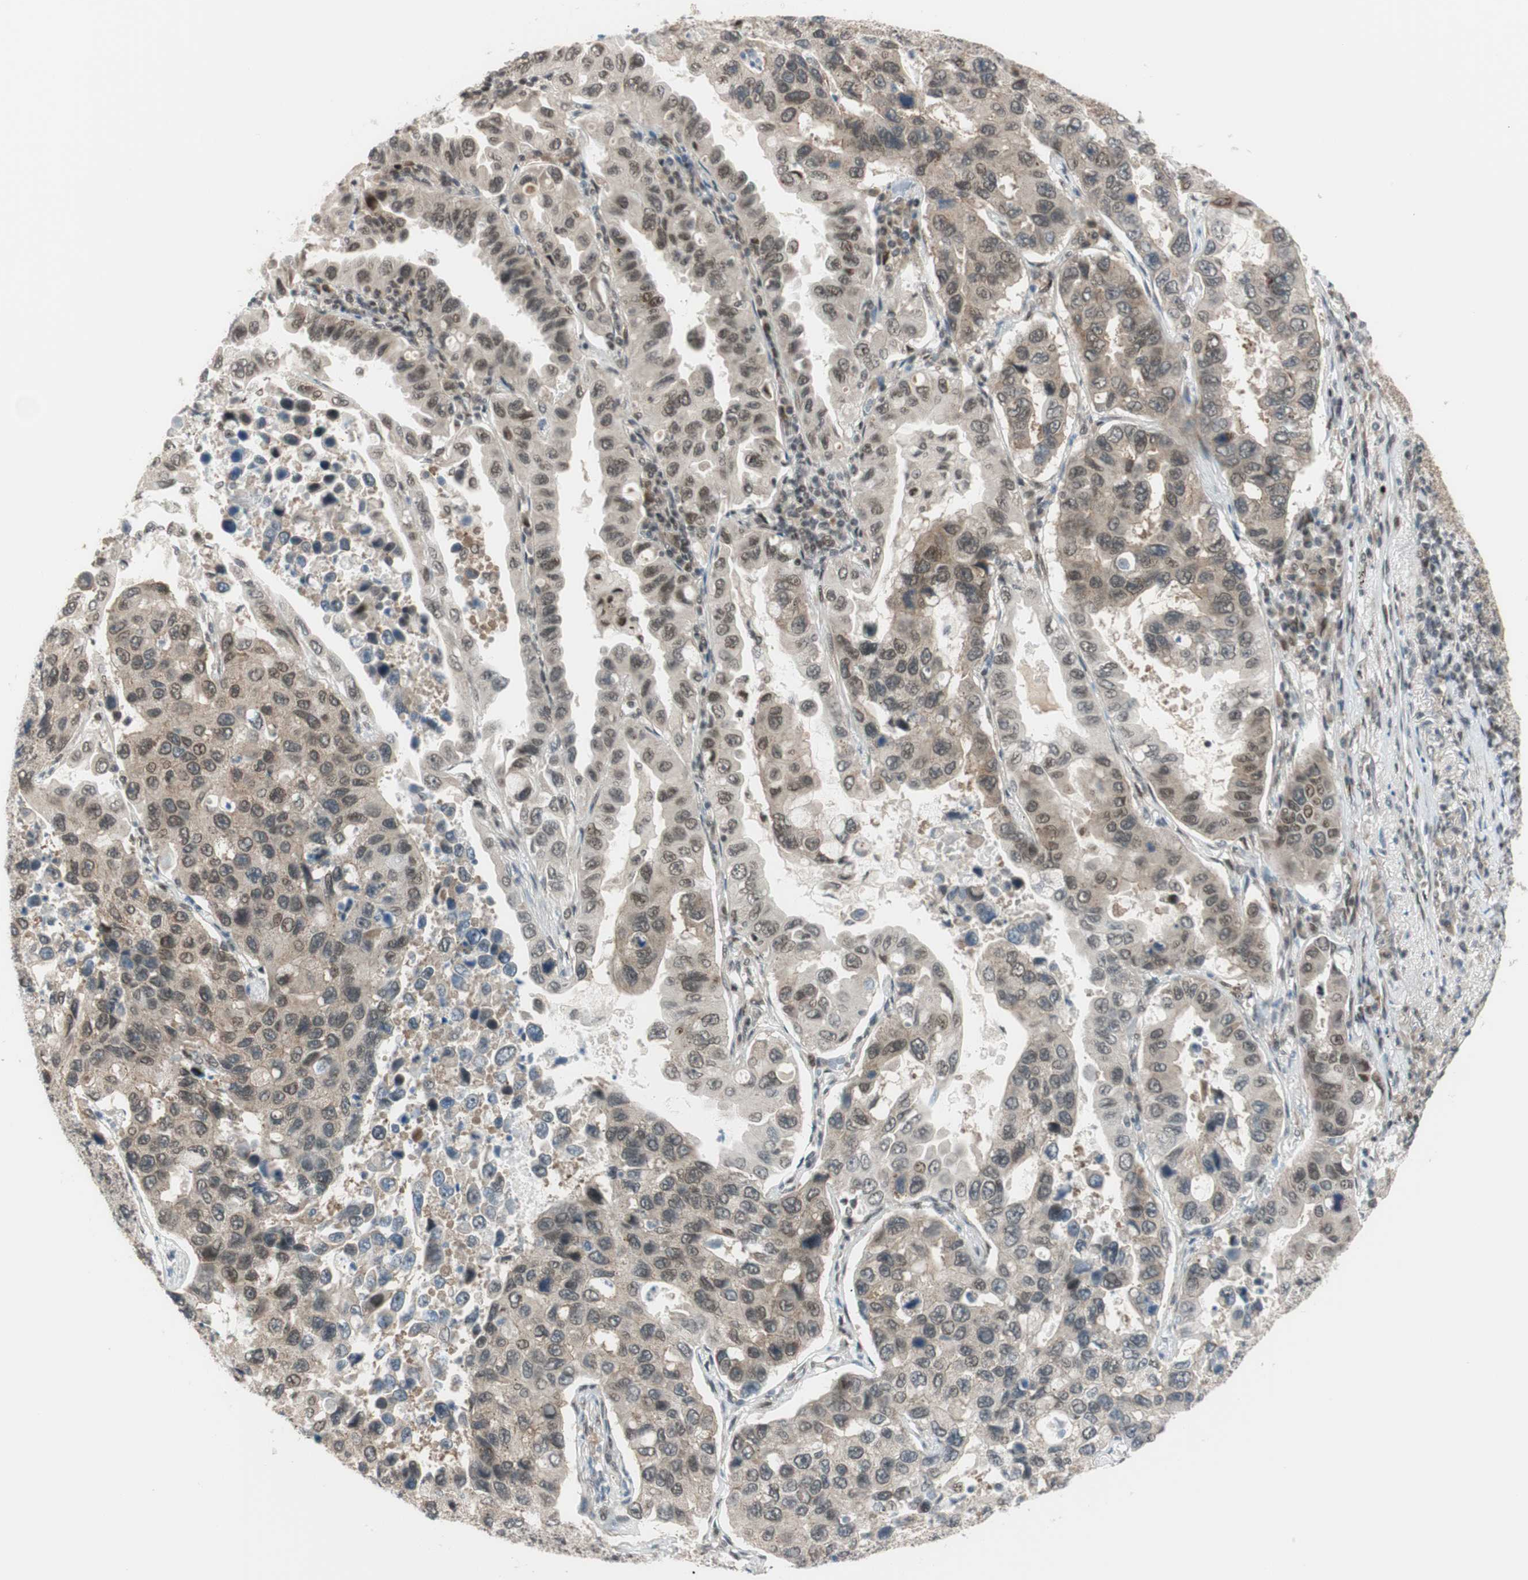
{"staining": {"intensity": "weak", "quantity": ">75%", "location": "cytoplasmic/membranous,nuclear"}, "tissue": "lung cancer", "cell_type": "Tumor cells", "image_type": "cancer", "snomed": [{"axis": "morphology", "description": "Adenocarcinoma, NOS"}, {"axis": "topography", "description": "Lung"}], "caption": "IHC staining of lung cancer (adenocarcinoma), which demonstrates low levels of weak cytoplasmic/membranous and nuclear positivity in about >75% of tumor cells indicating weak cytoplasmic/membranous and nuclear protein expression. The staining was performed using DAB (3,3'-diaminobenzidine) (brown) for protein detection and nuclei were counterstained in hematoxylin (blue).", "gene": "BRMS1", "patient": {"sex": "male", "age": 64}}